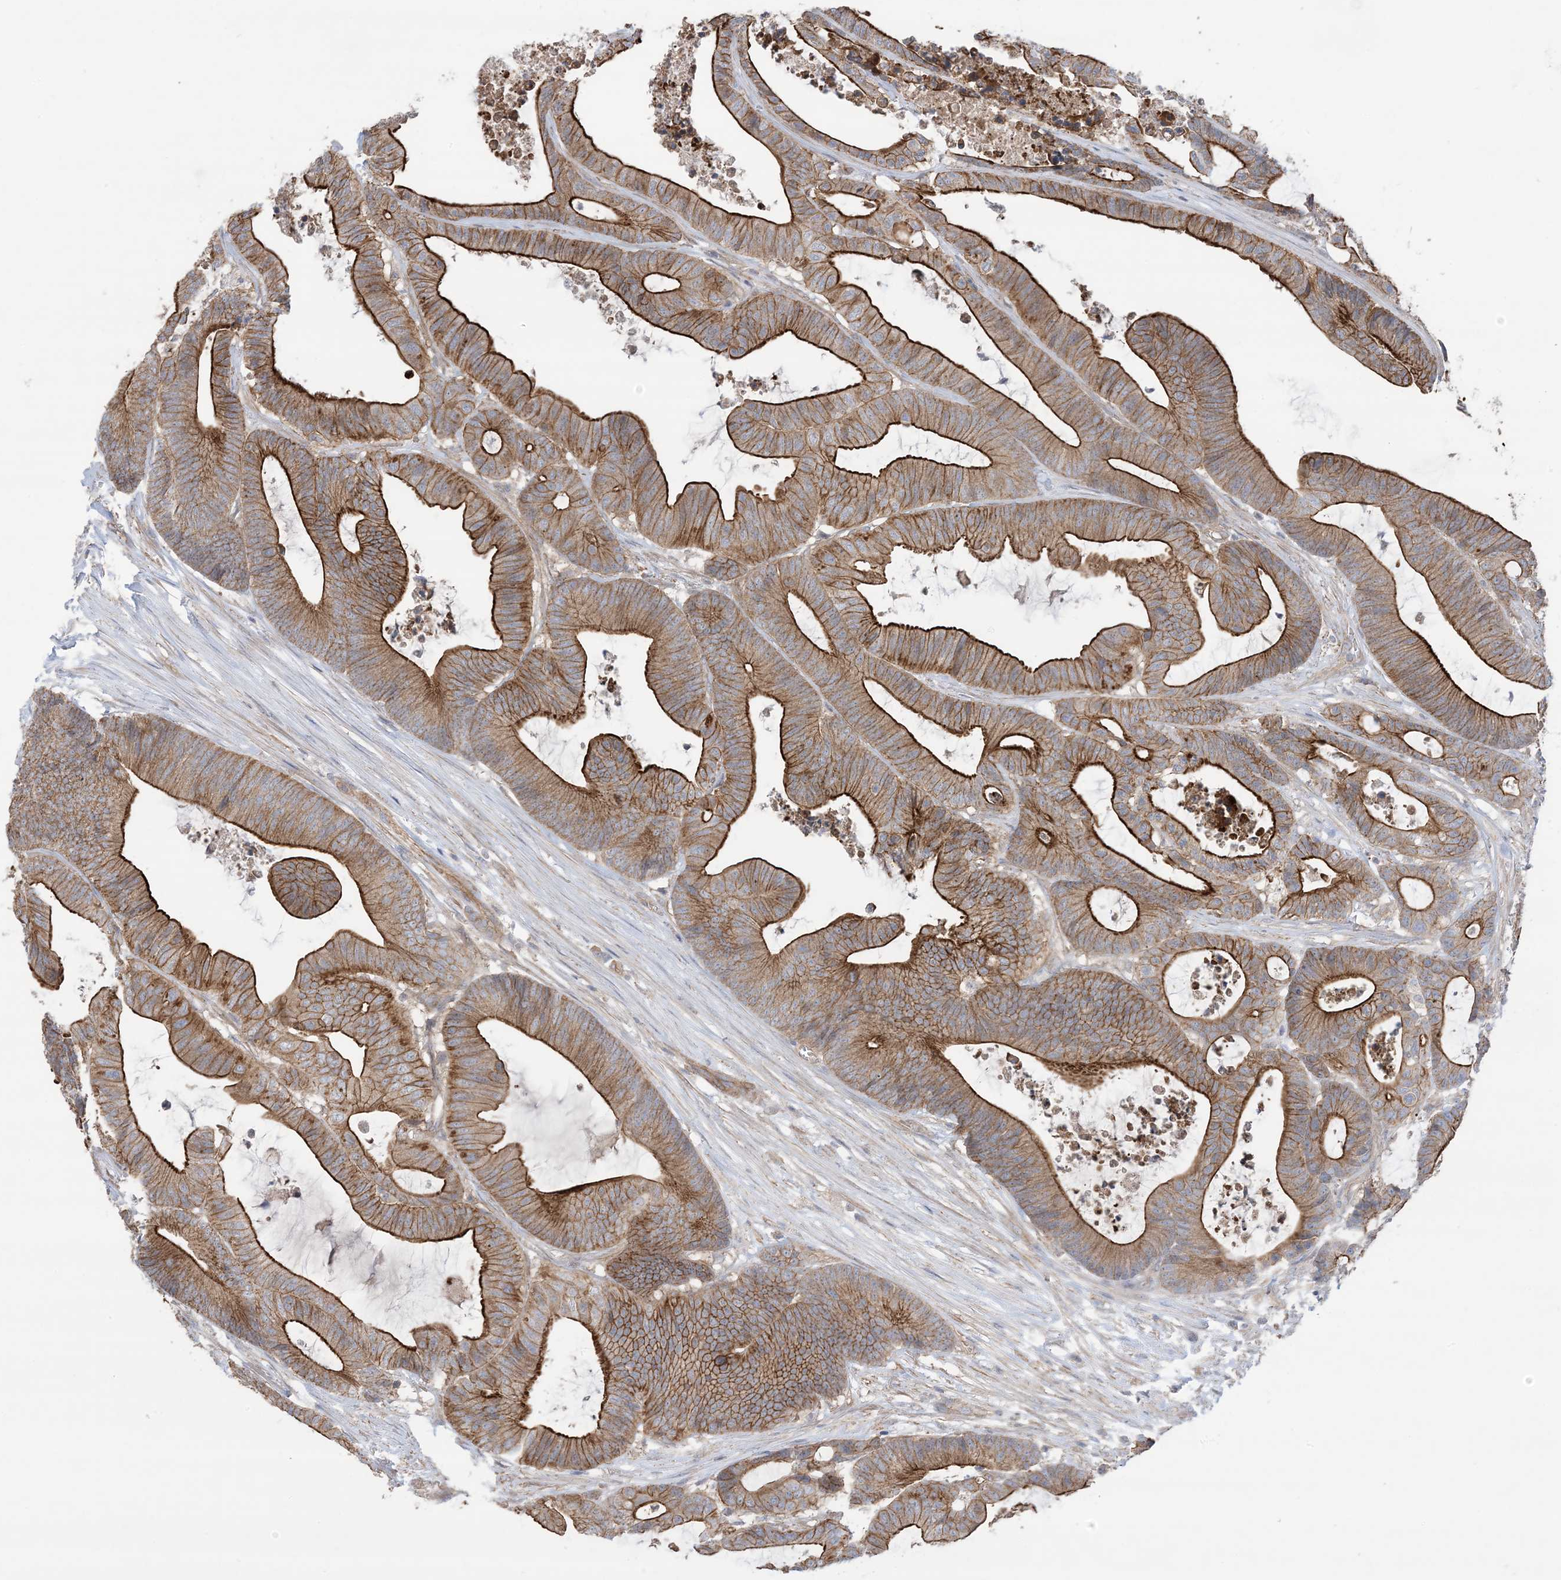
{"staining": {"intensity": "strong", "quantity": ">75%", "location": "cytoplasmic/membranous"}, "tissue": "colorectal cancer", "cell_type": "Tumor cells", "image_type": "cancer", "snomed": [{"axis": "morphology", "description": "Adenocarcinoma, NOS"}, {"axis": "topography", "description": "Colon"}], "caption": "Human colorectal cancer stained for a protein (brown) shows strong cytoplasmic/membranous positive expression in about >75% of tumor cells.", "gene": "CCNY", "patient": {"sex": "female", "age": 84}}